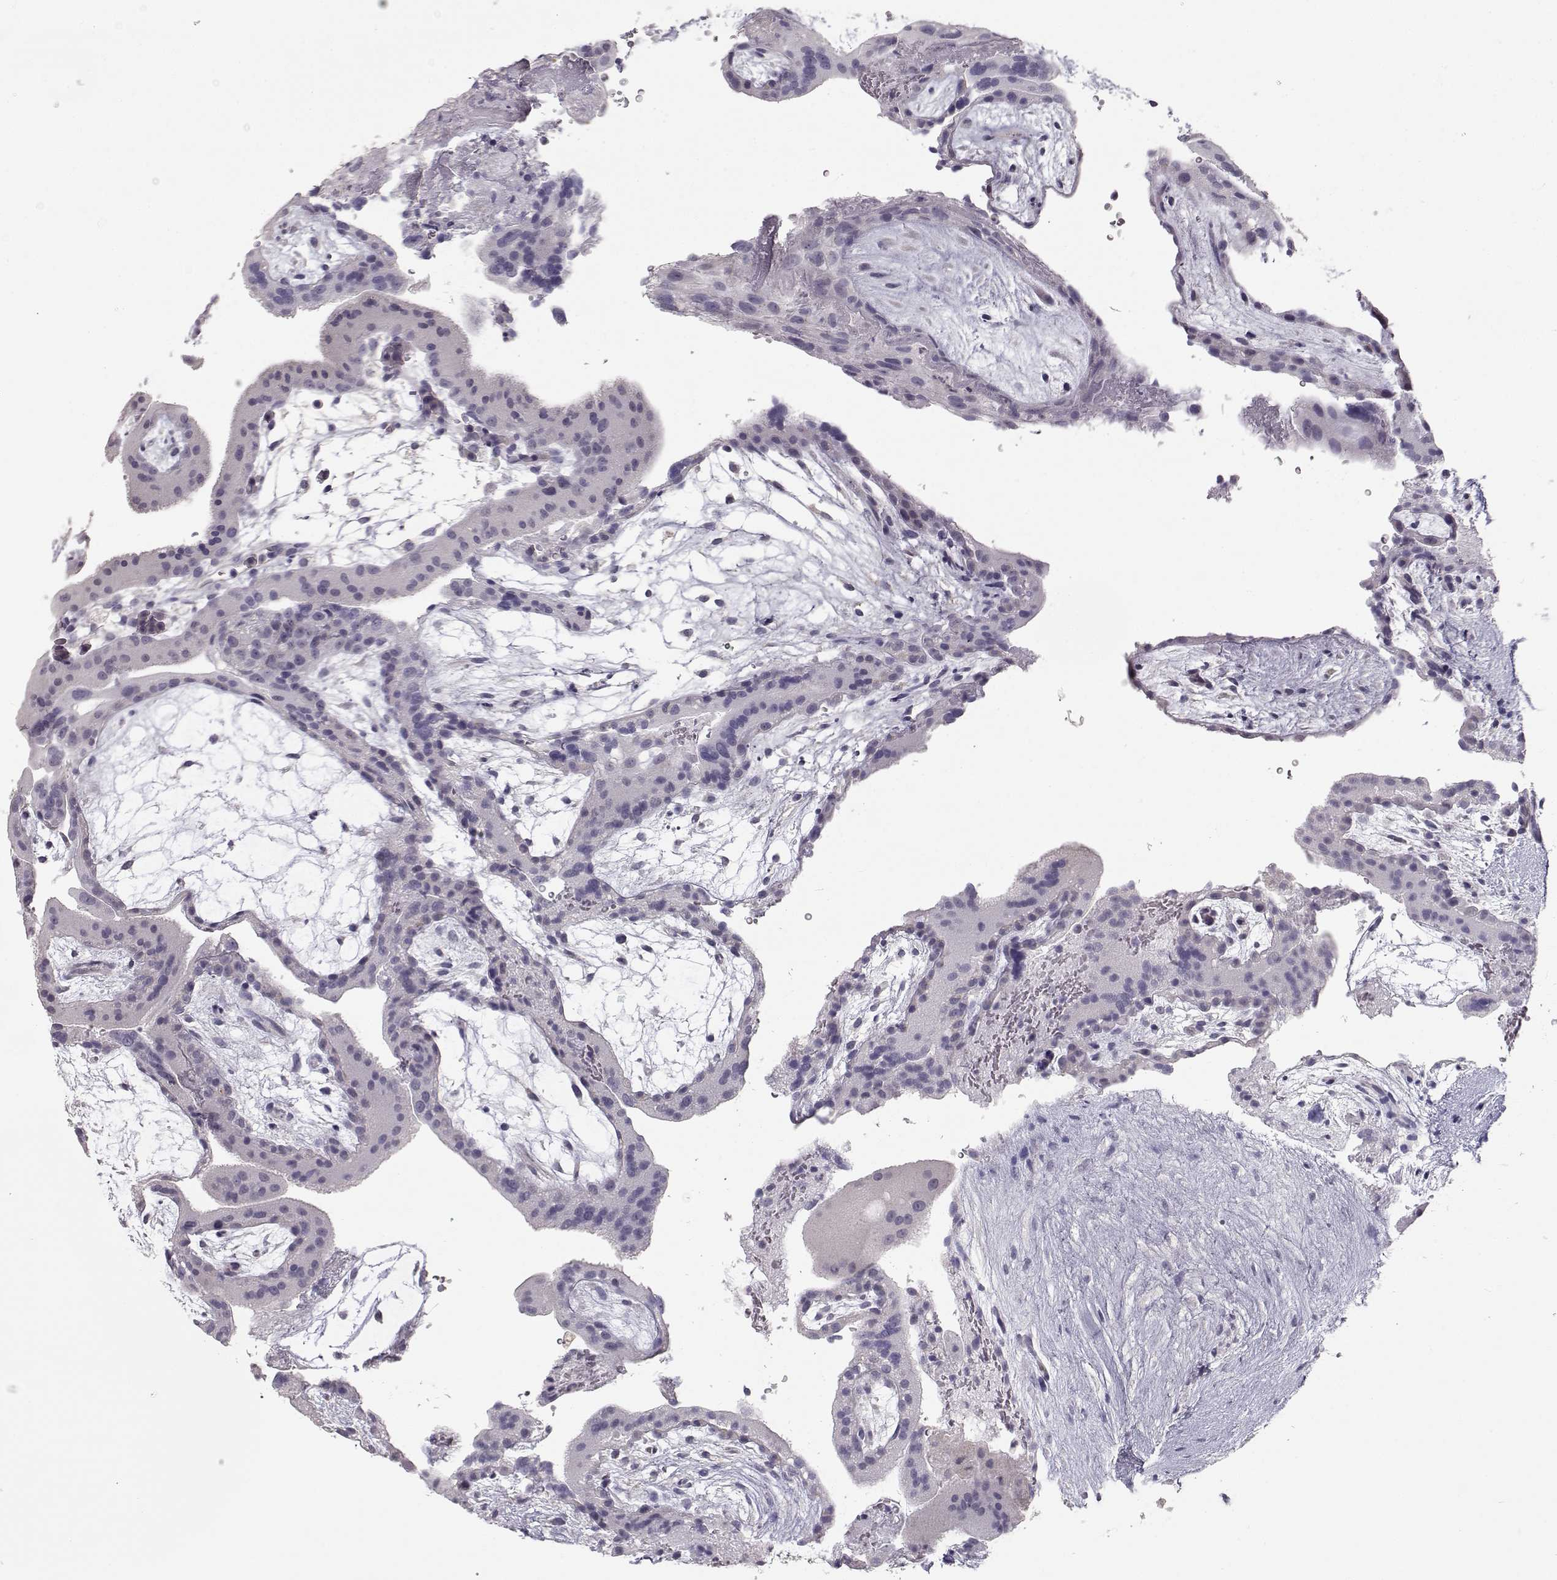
{"staining": {"intensity": "negative", "quantity": "none", "location": "none"}, "tissue": "placenta", "cell_type": "Decidual cells", "image_type": "normal", "snomed": [{"axis": "morphology", "description": "Normal tissue, NOS"}, {"axis": "topography", "description": "Placenta"}], "caption": "Protein analysis of unremarkable placenta demonstrates no significant staining in decidual cells.", "gene": "SLC18A1", "patient": {"sex": "female", "age": 19}}